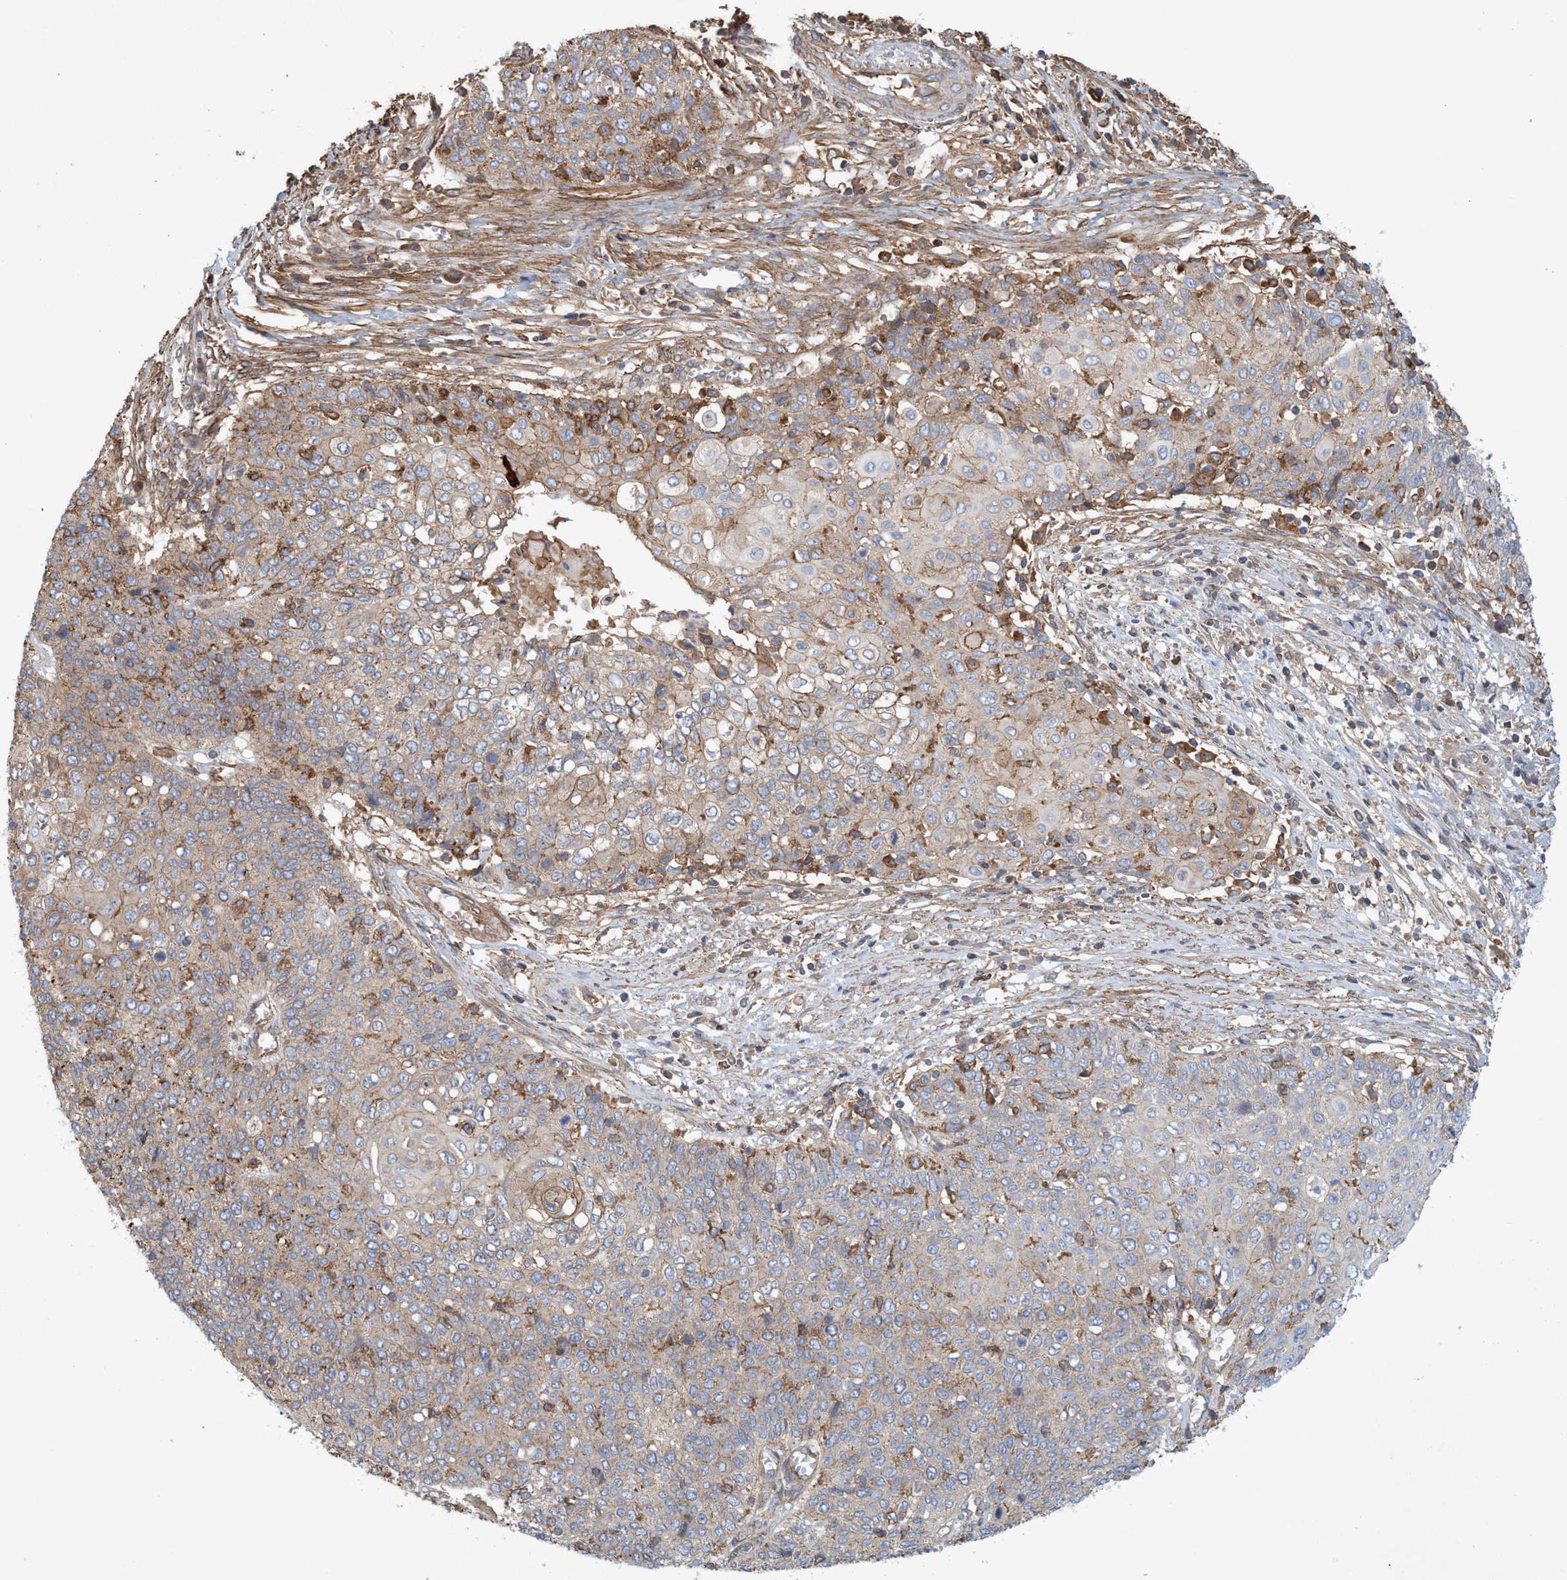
{"staining": {"intensity": "weak", "quantity": "<25%", "location": "cytoplasmic/membranous"}, "tissue": "cervical cancer", "cell_type": "Tumor cells", "image_type": "cancer", "snomed": [{"axis": "morphology", "description": "Squamous cell carcinoma, NOS"}, {"axis": "topography", "description": "Cervix"}], "caption": "Human cervical squamous cell carcinoma stained for a protein using immunohistochemistry exhibits no positivity in tumor cells.", "gene": "SPECC1", "patient": {"sex": "female", "age": 39}}